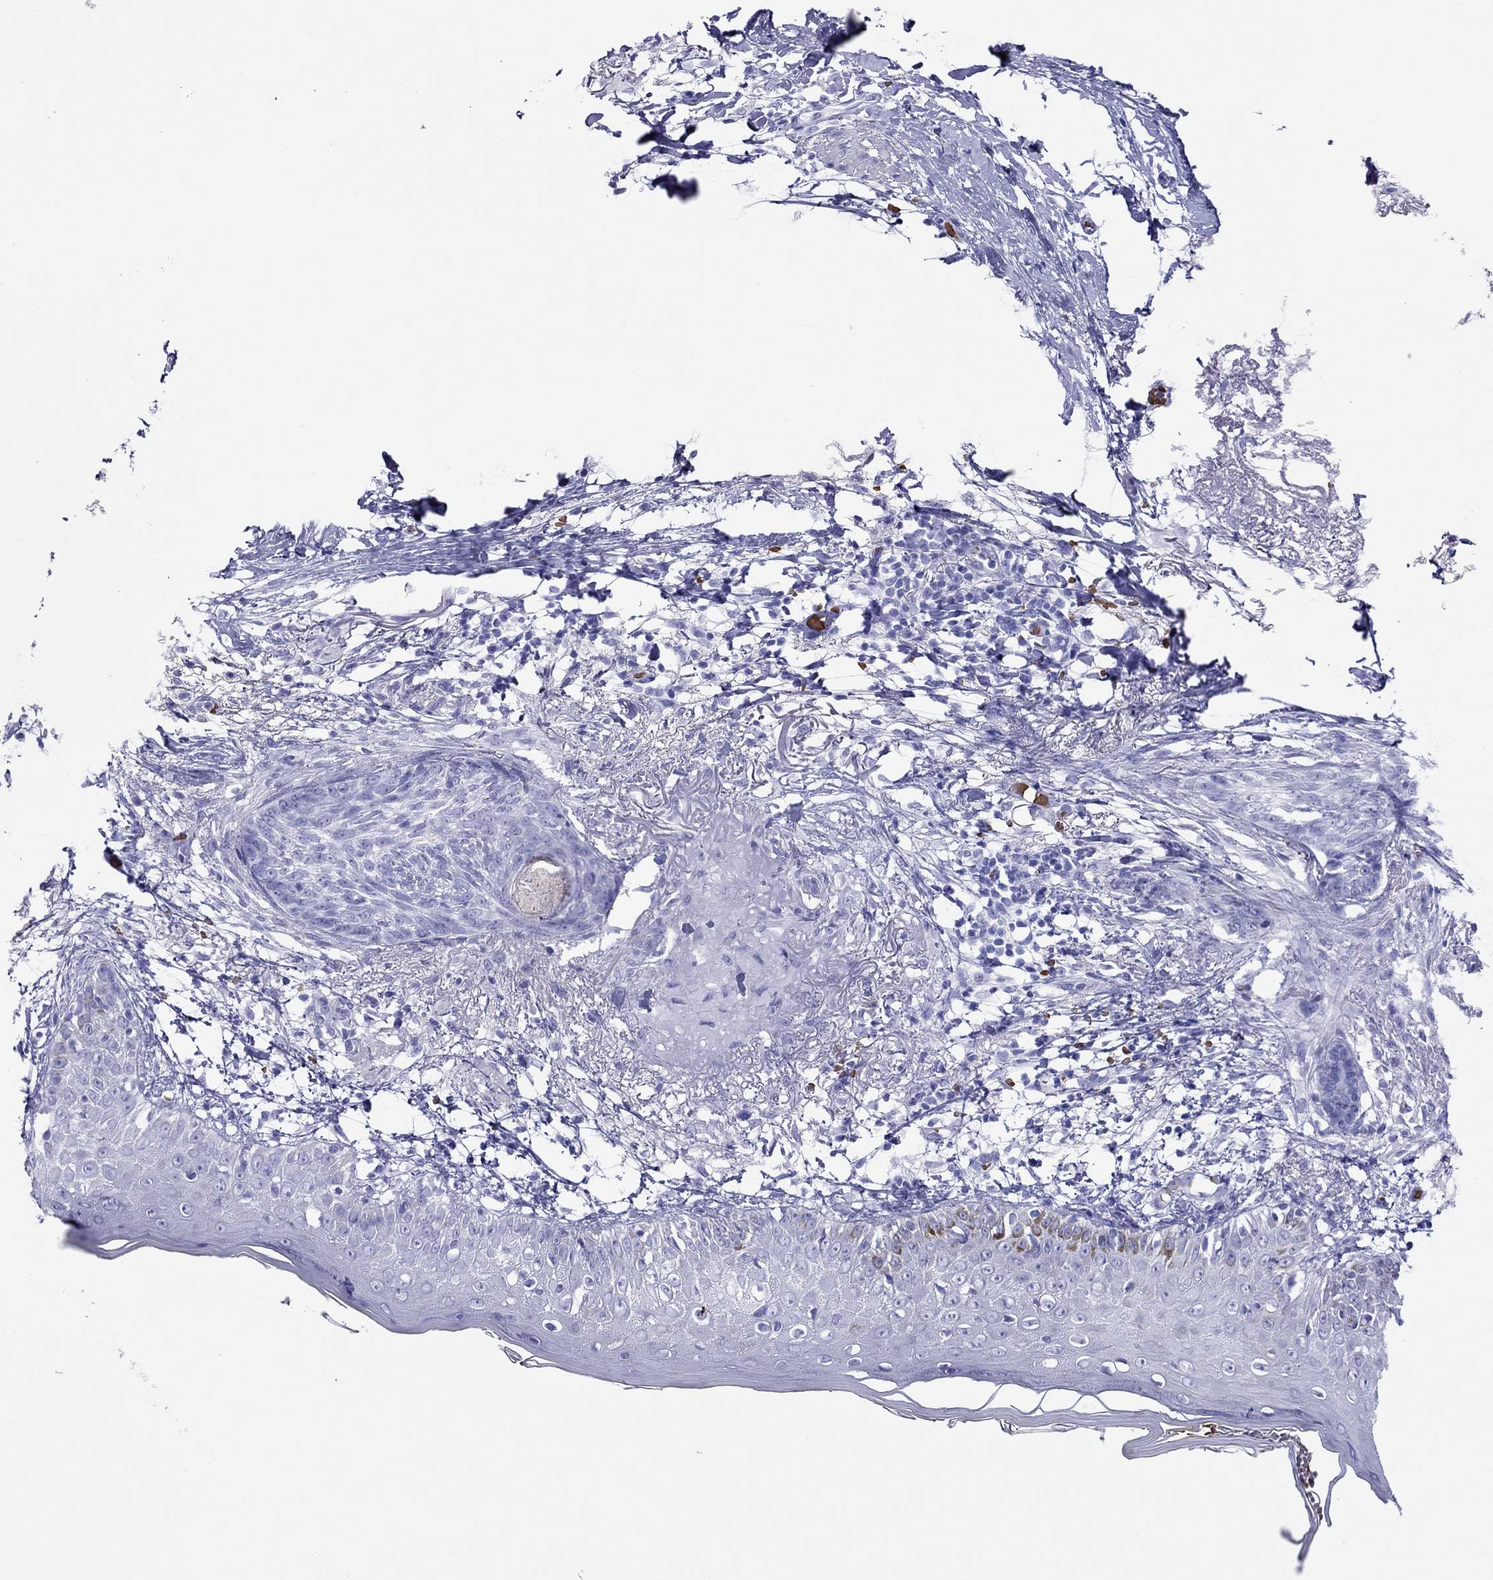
{"staining": {"intensity": "negative", "quantity": "none", "location": "none"}, "tissue": "skin cancer", "cell_type": "Tumor cells", "image_type": "cancer", "snomed": [{"axis": "morphology", "description": "Normal tissue, NOS"}, {"axis": "morphology", "description": "Basal cell carcinoma"}, {"axis": "topography", "description": "Skin"}], "caption": "This is a image of immunohistochemistry staining of basal cell carcinoma (skin), which shows no expression in tumor cells.", "gene": "PTPRN", "patient": {"sex": "male", "age": 84}}